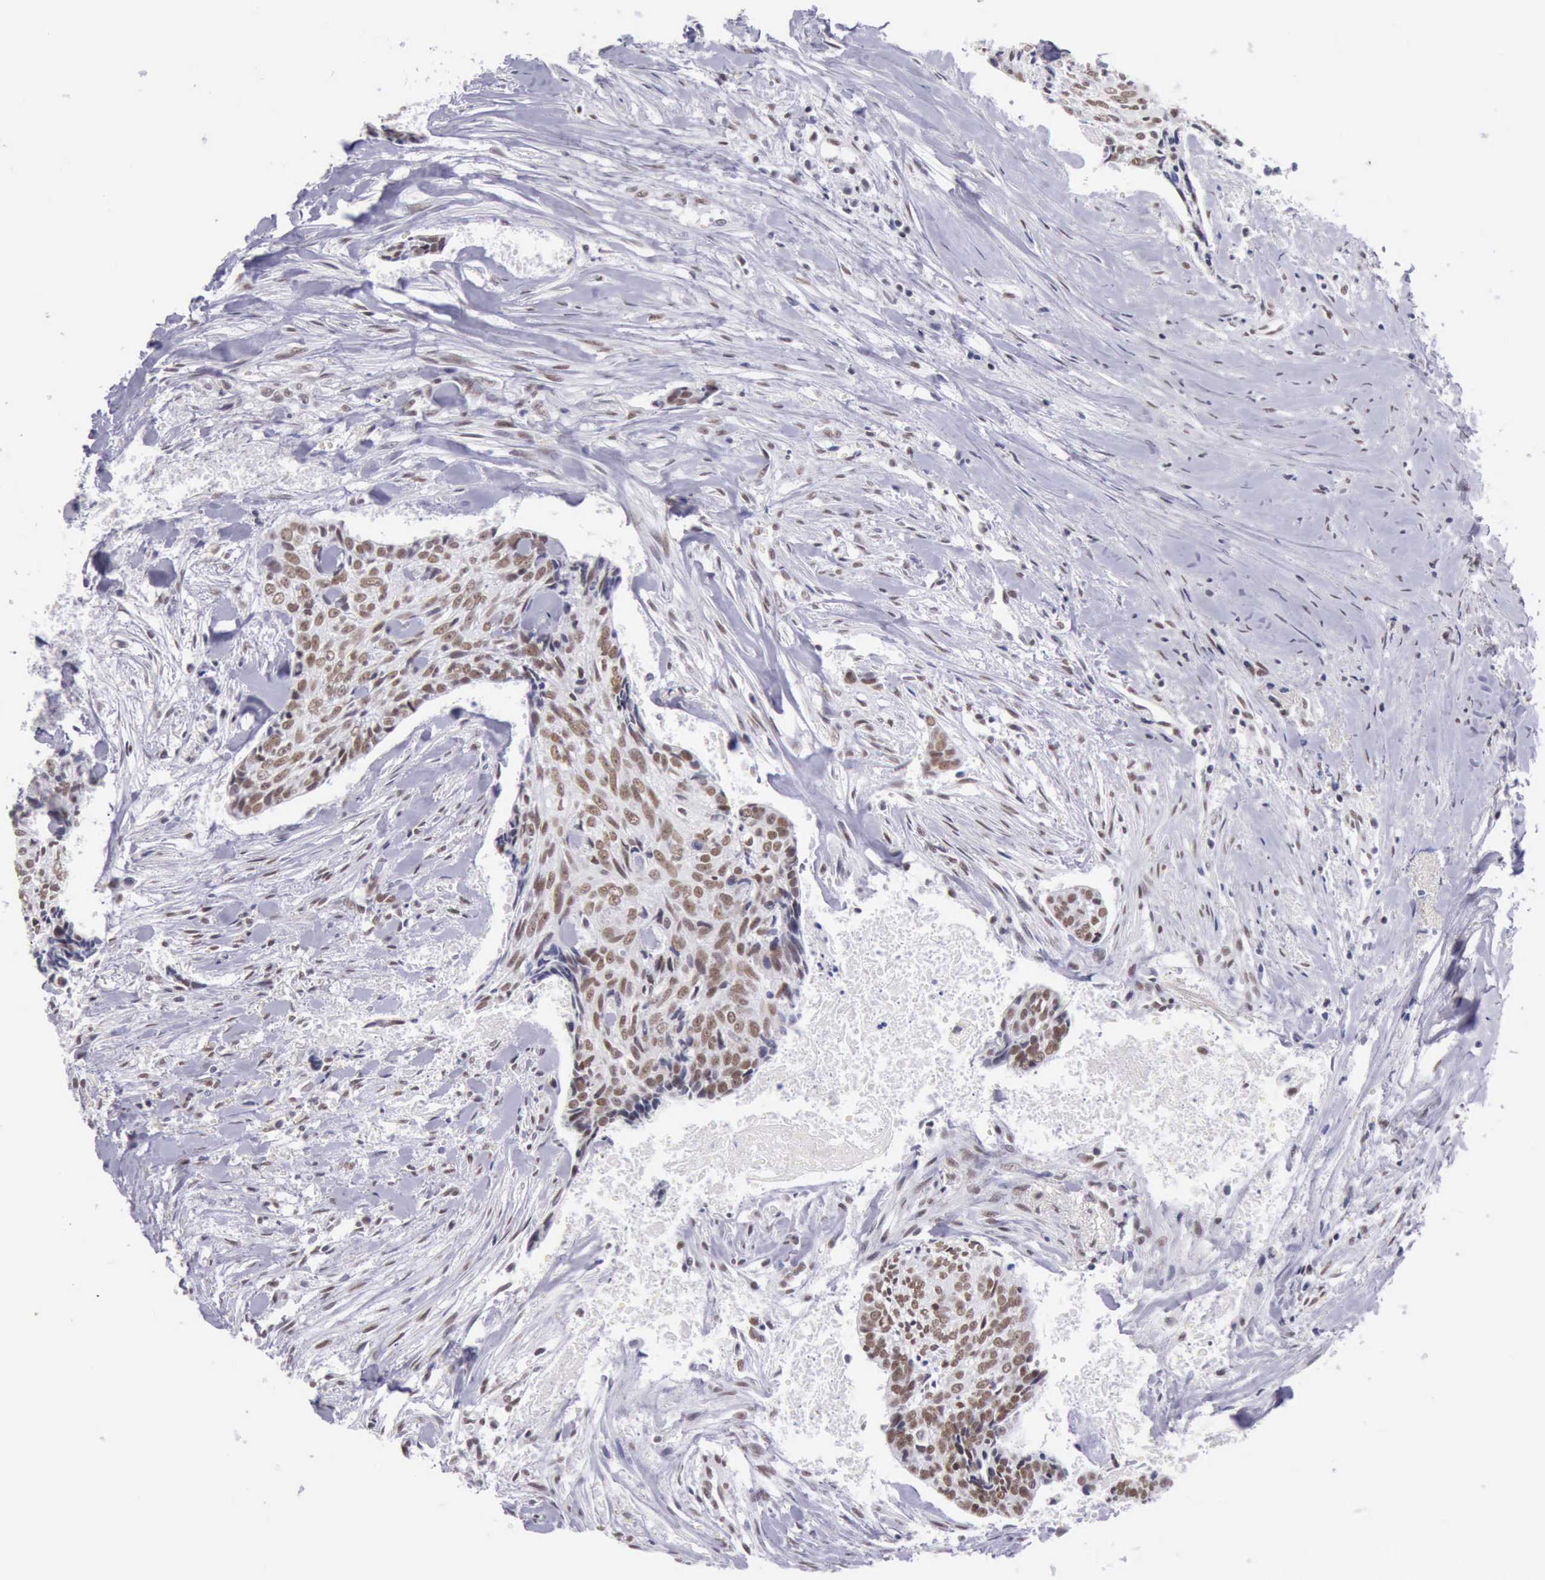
{"staining": {"intensity": "weak", "quantity": "25%-75%", "location": "nuclear"}, "tissue": "head and neck cancer", "cell_type": "Tumor cells", "image_type": "cancer", "snomed": [{"axis": "morphology", "description": "Squamous cell carcinoma, NOS"}, {"axis": "topography", "description": "Salivary gland"}, {"axis": "topography", "description": "Head-Neck"}], "caption": "Human head and neck cancer (squamous cell carcinoma) stained with a protein marker demonstrates weak staining in tumor cells.", "gene": "EP300", "patient": {"sex": "male", "age": 70}}